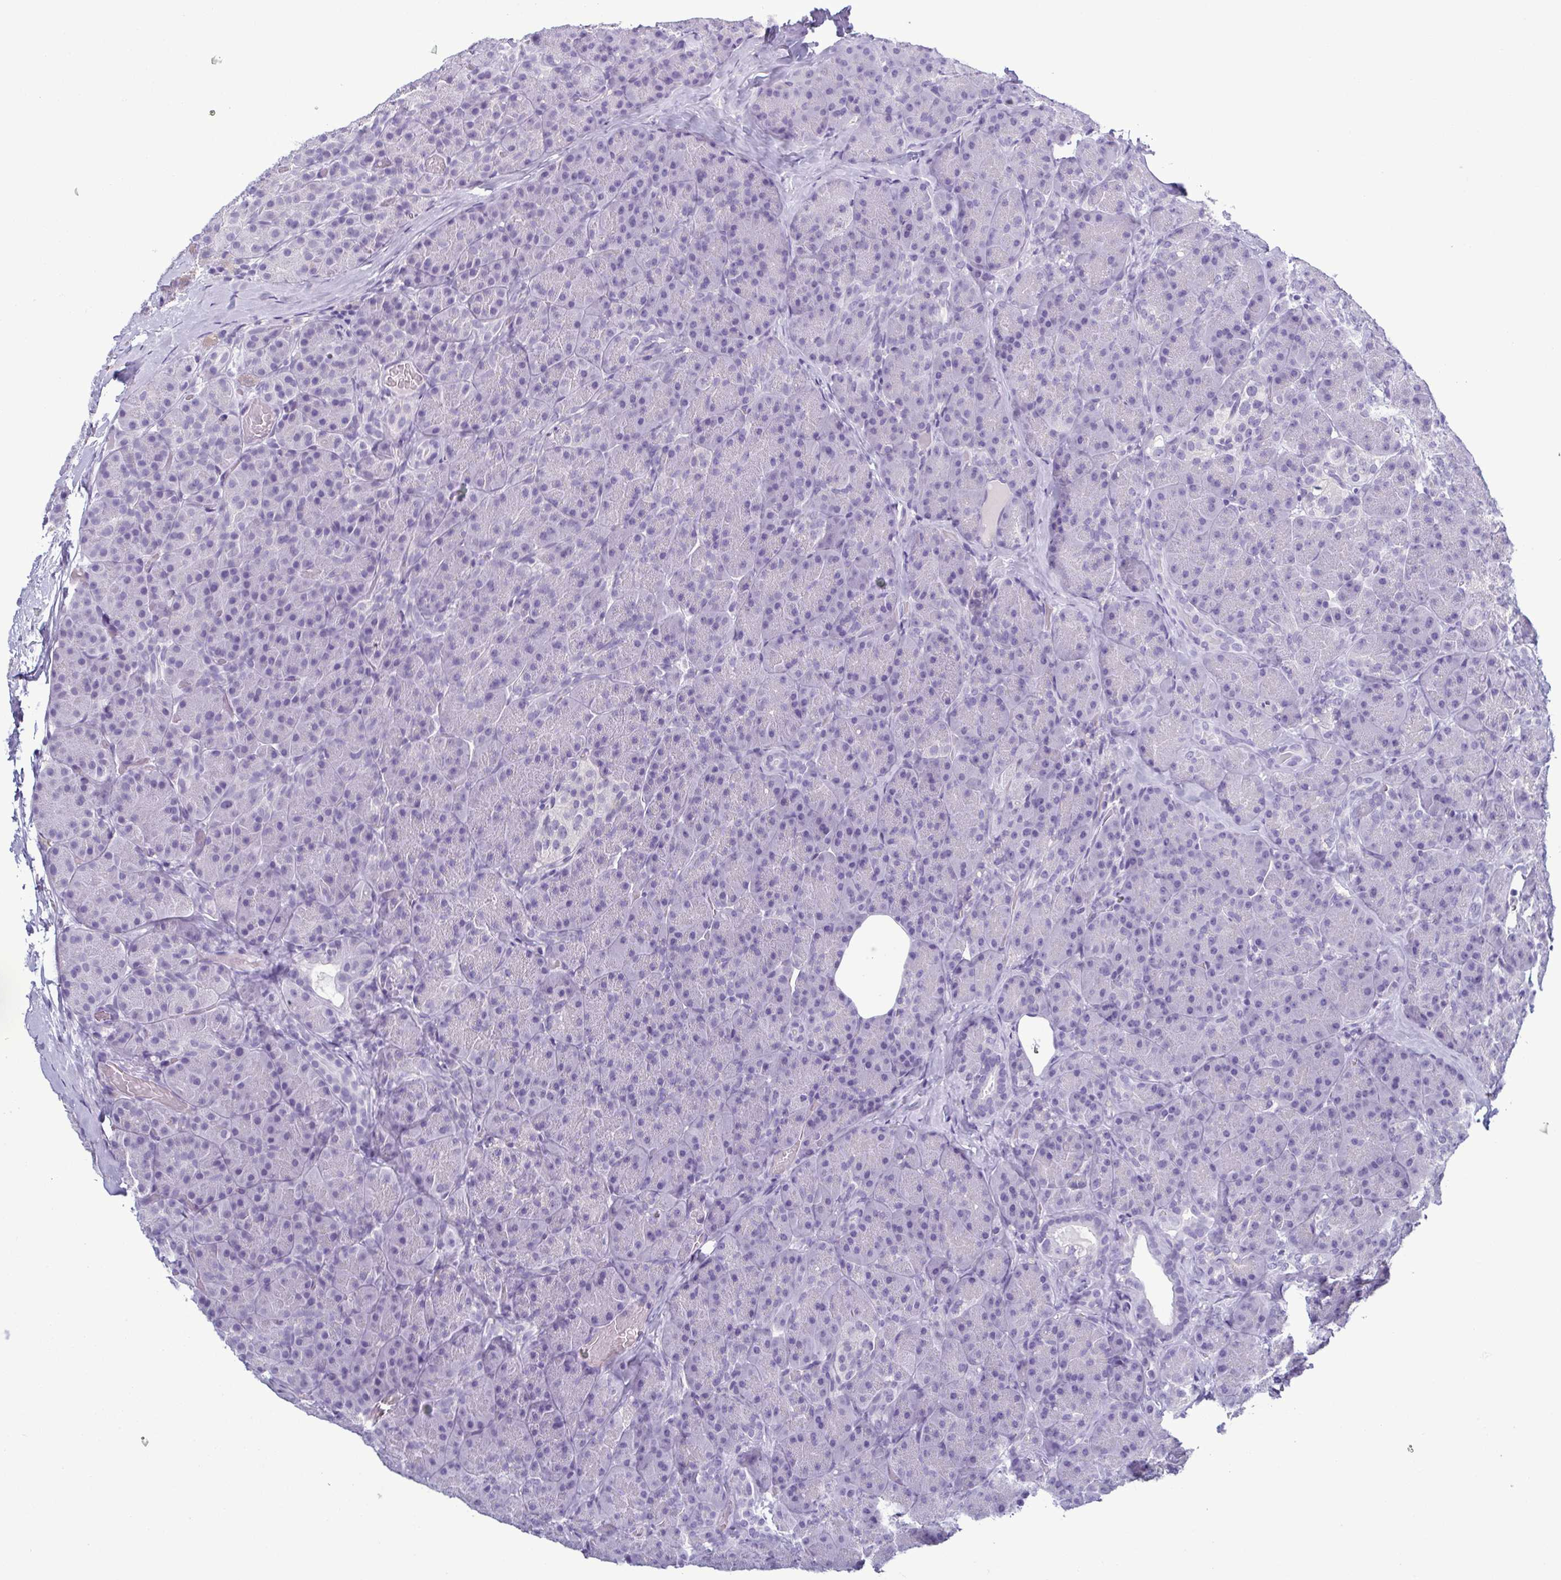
{"staining": {"intensity": "negative", "quantity": "none", "location": "none"}, "tissue": "pancreas", "cell_type": "Exocrine glandular cells", "image_type": "normal", "snomed": [{"axis": "morphology", "description": "Normal tissue, NOS"}, {"axis": "topography", "description": "Pancreas"}], "caption": "Pancreas stained for a protein using immunohistochemistry reveals no positivity exocrine glandular cells.", "gene": "INAFM1", "patient": {"sex": "male", "age": 57}}